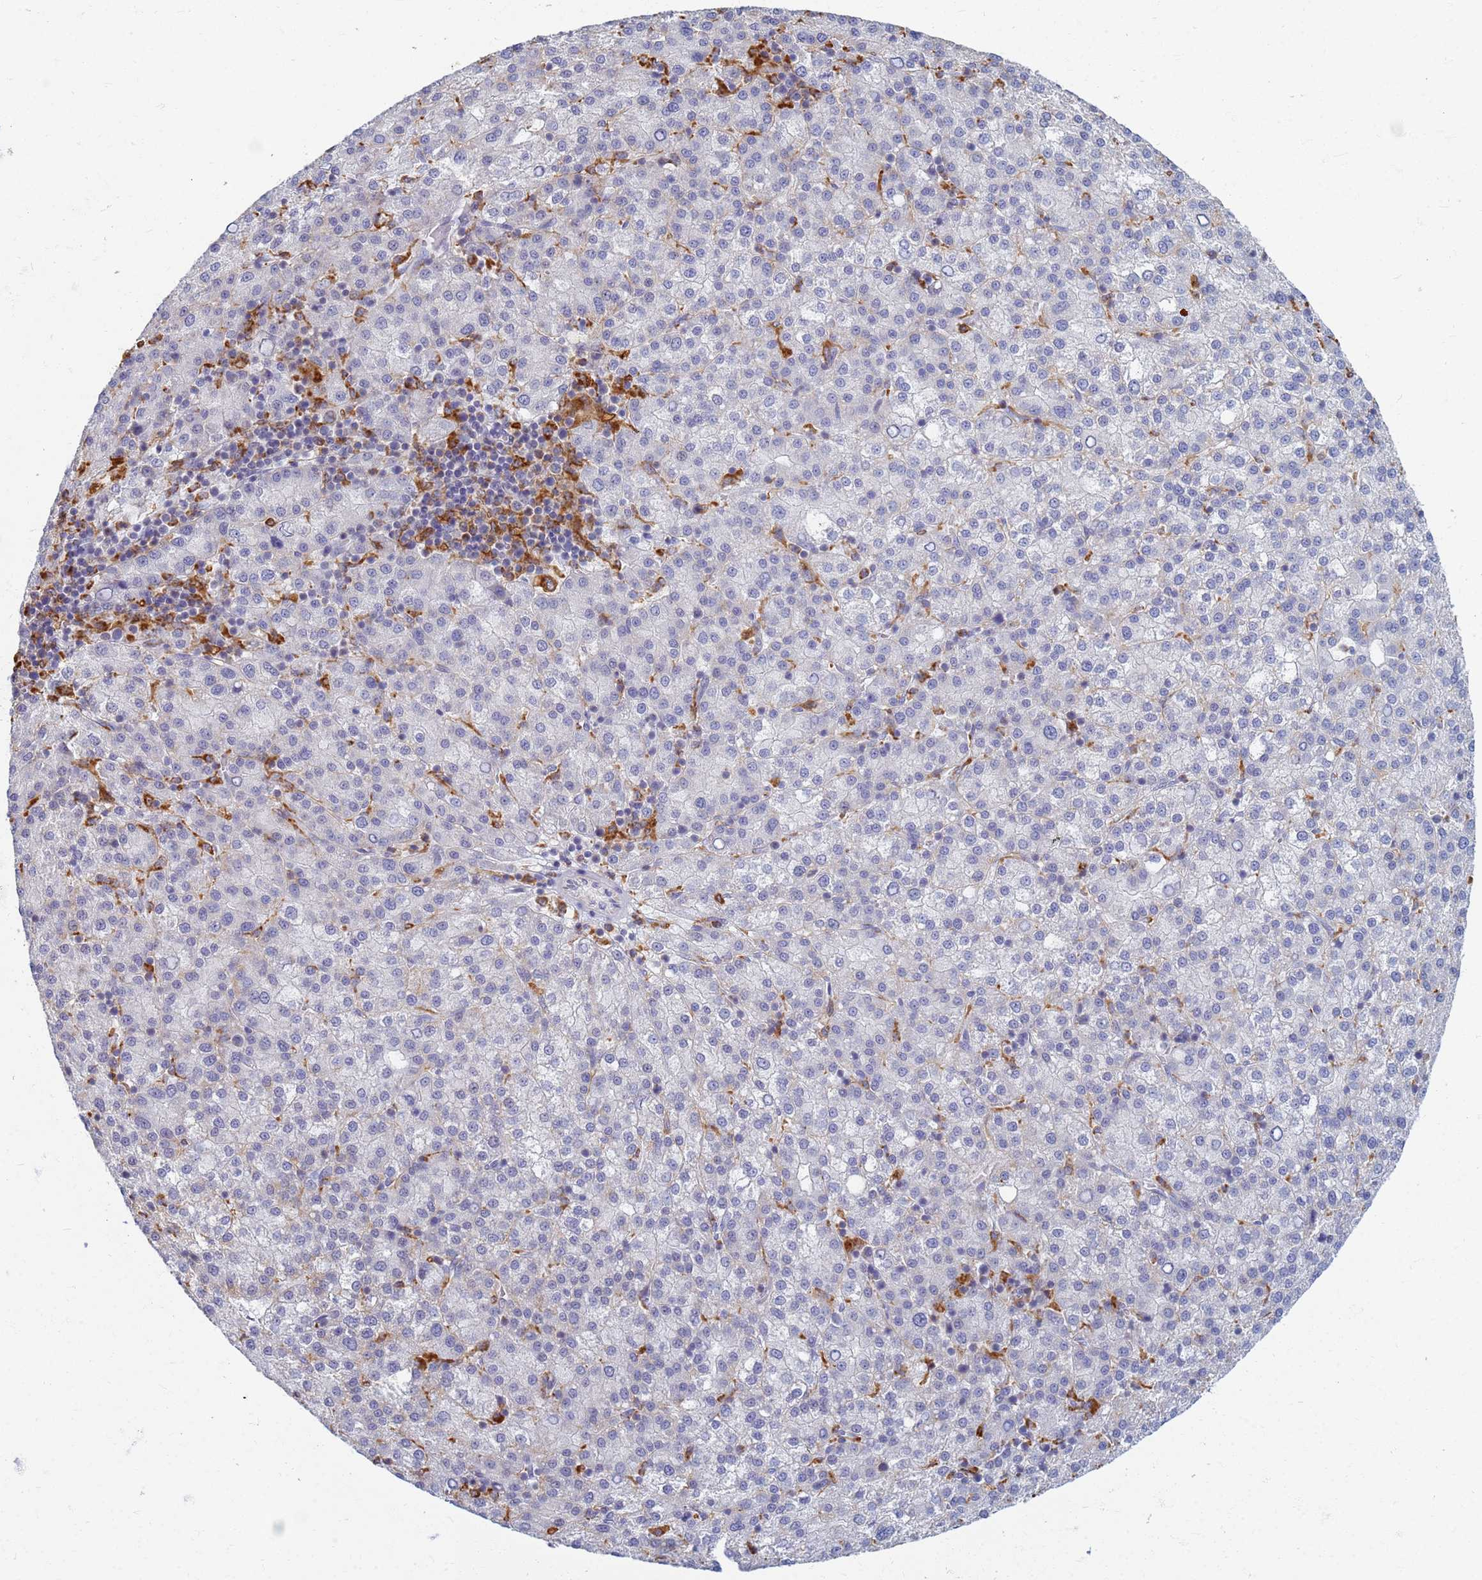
{"staining": {"intensity": "negative", "quantity": "none", "location": "none"}, "tissue": "liver cancer", "cell_type": "Tumor cells", "image_type": "cancer", "snomed": [{"axis": "morphology", "description": "Carcinoma, Hepatocellular, NOS"}, {"axis": "topography", "description": "Liver"}], "caption": "The immunohistochemistry micrograph has no significant positivity in tumor cells of hepatocellular carcinoma (liver) tissue.", "gene": "ATP6V1E1", "patient": {"sex": "female", "age": 58}}